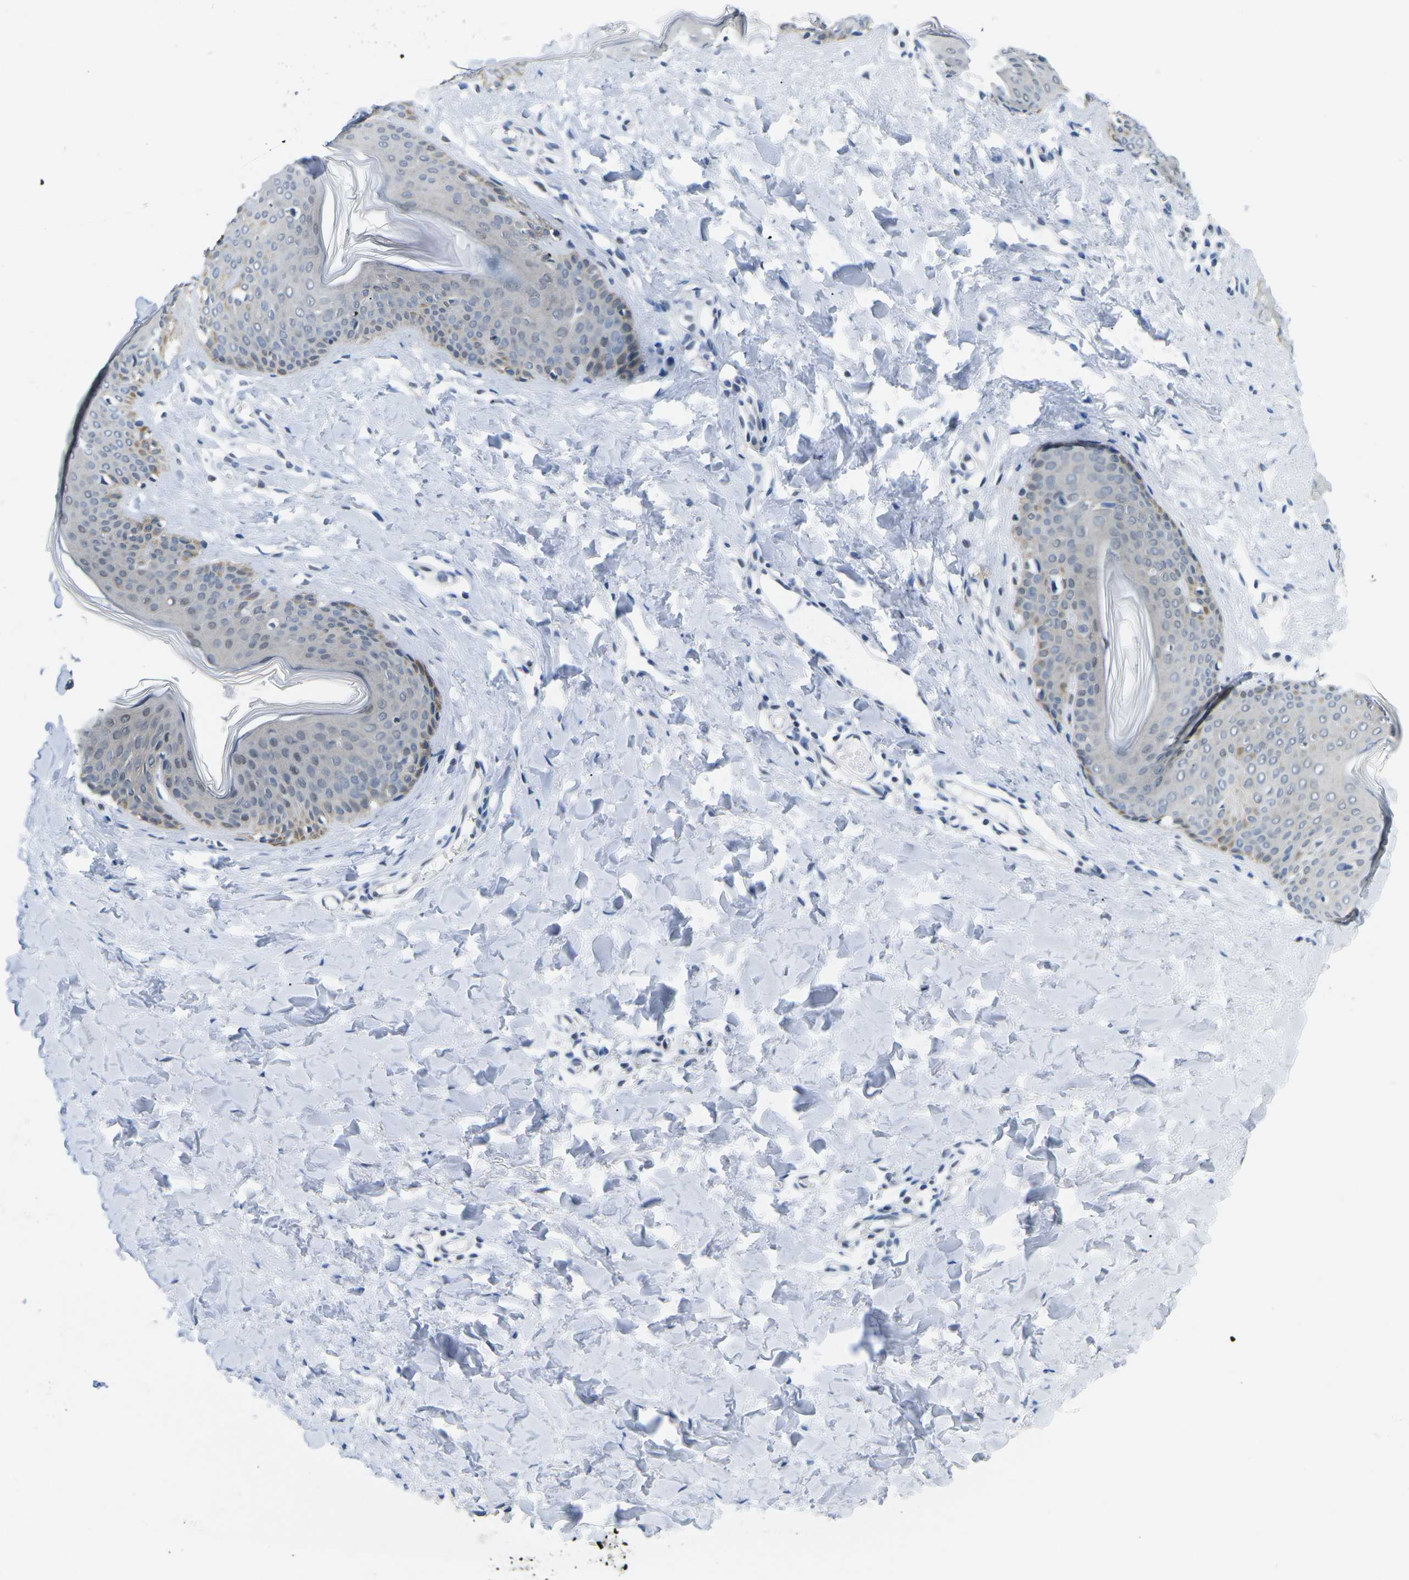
{"staining": {"intensity": "negative", "quantity": "none", "location": "none"}, "tissue": "skin", "cell_type": "Fibroblasts", "image_type": "normal", "snomed": [{"axis": "morphology", "description": "Normal tissue, NOS"}, {"axis": "topography", "description": "Skin"}], "caption": "Protein analysis of benign skin displays no significant staining in fibroblasts.", "gene": "UBA7", "patient": {"sex": "female", "age": 17}}